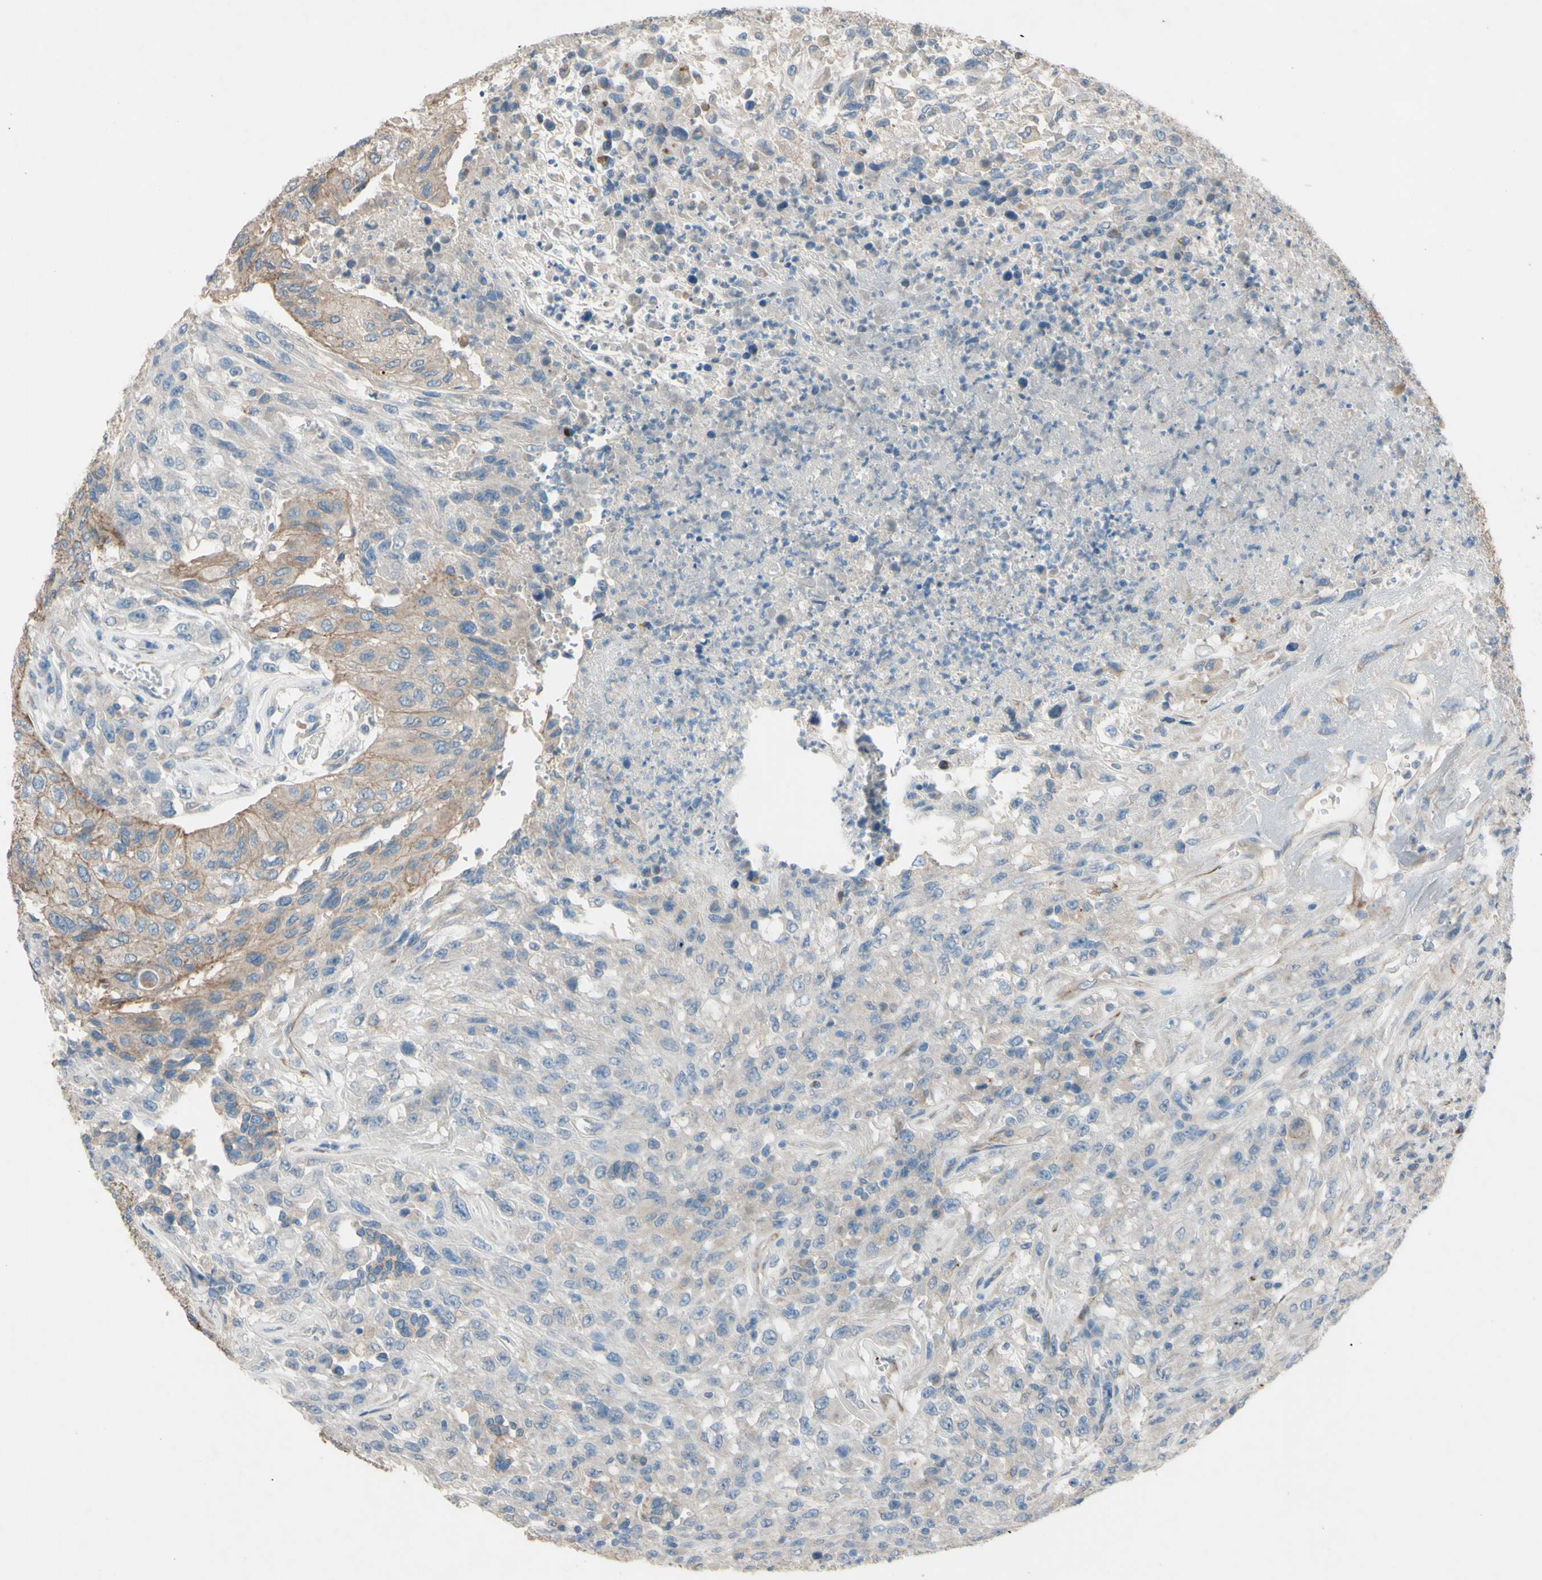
{"staining": {"intensity": "weak", "quantity": "25%-75%", "location": "cytoplasmic/membranous"}, "tissue": "urothelial cancer", "cell_type": "Tumor cells", "image_type": "cancer", "snomed": [{"axis": "morphology", "description": "Urothelial carcinoma, High grade"}, {"axis": "topography", "description": "Urinary bladder"}], "caption": "Approximately 25%-75% of tumor cells in urothelial cancer exhibit weak cytoplasmic/membranous protein staining as visualized by brown immunohistochemical staining.", "gene": "CDCP1", "patient": {"sex": "male", "age": 66}}